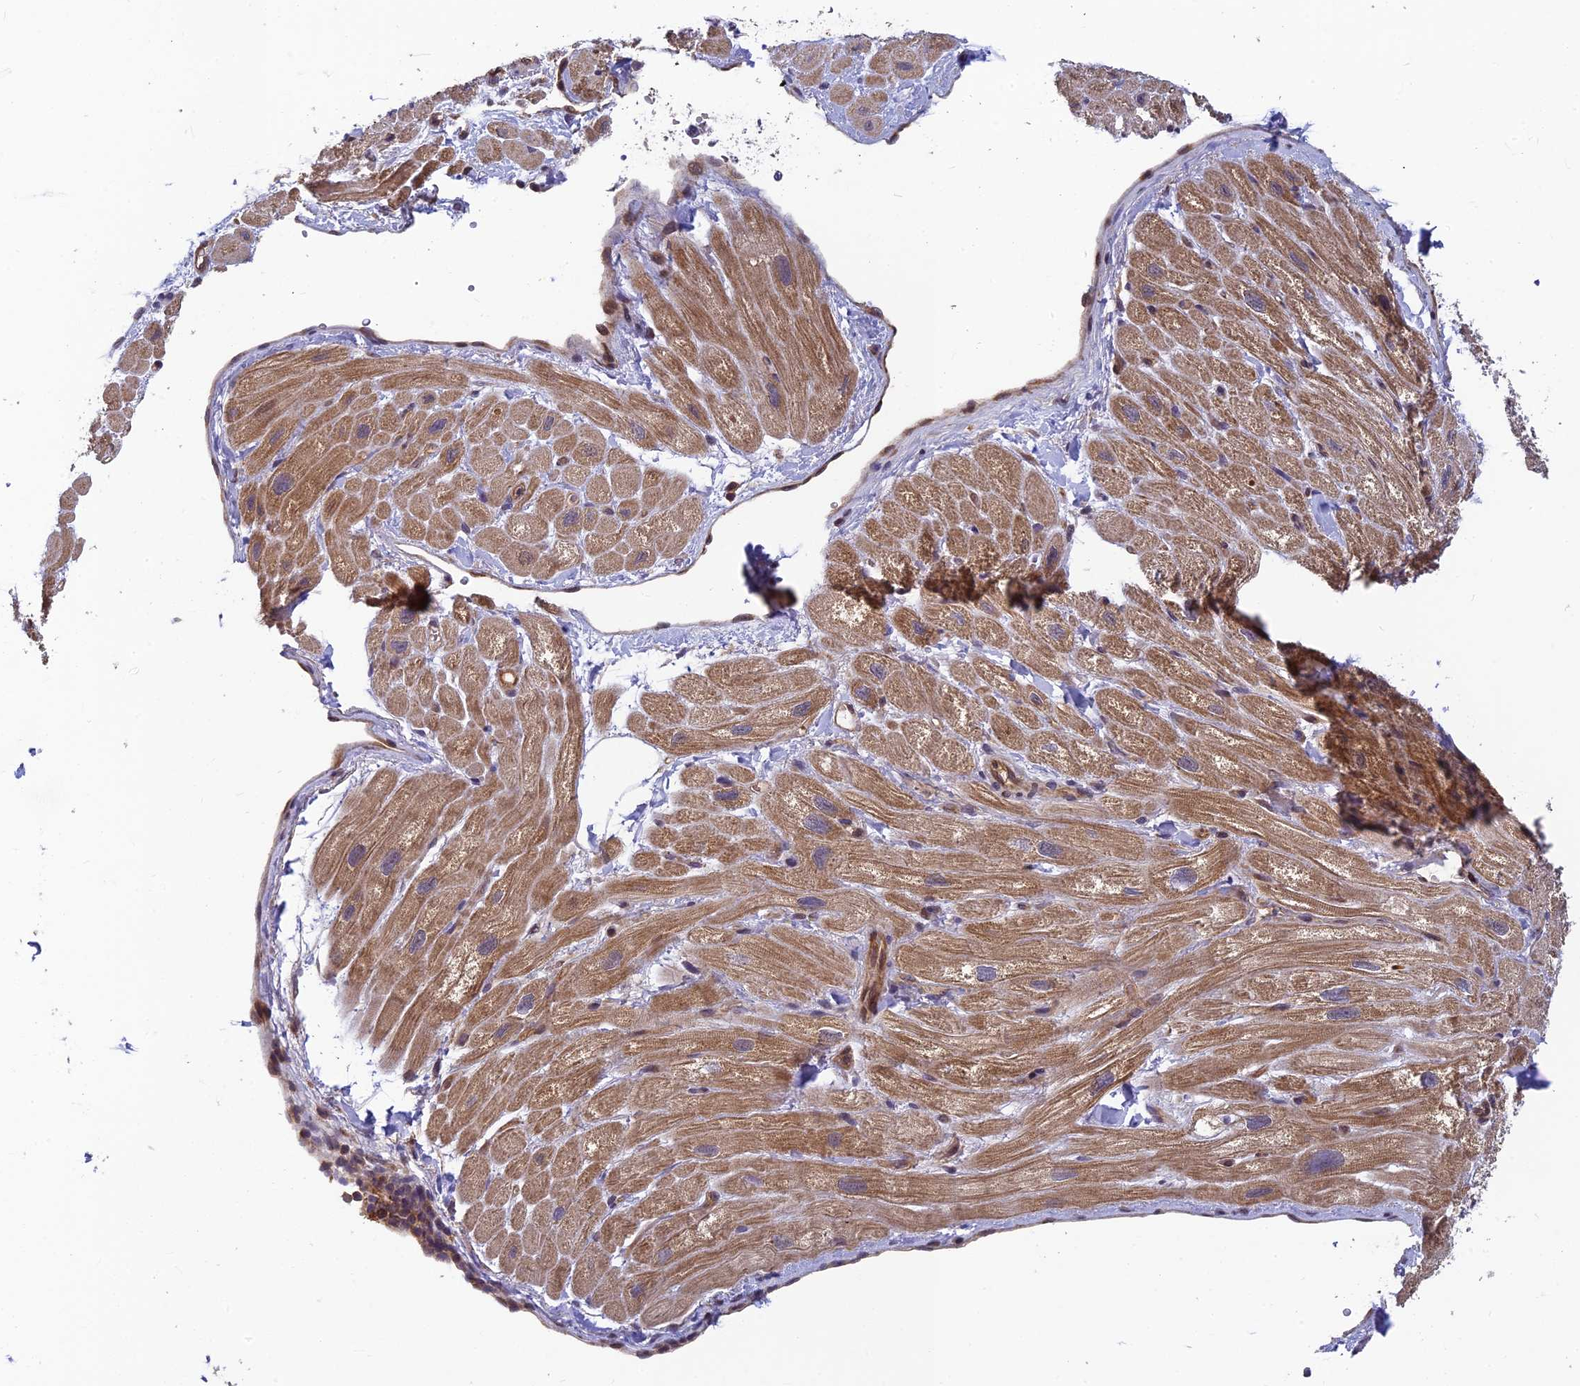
{"staining": {"intensity": "moderate", "quantity": "25%-75%", "location": "cytoplasmic/membranous"}, "tissue": "heart muscle", "cell_type": "Cardiomyocytes", "image_type": "normal", "snomed": [{"axis": "morphology", "description": "Normal tissue, NOS"}, {"axis": "topography", "description": "Heart"}], "caption": "Immunohistochemistry (IHC) (DAB) staining of unremarkable heart muscle demonstrates moderate cytoplasmic/membranous protein staining in about 25%-75% of cardiomyocytes. The protein of interest is stained brown, and the nuclei are stained in blue (DAB IHC with brightfield microscopy, high magnification).", "gene": "PIKFYVE", "patient": {"sex": "male", "age": 65}}